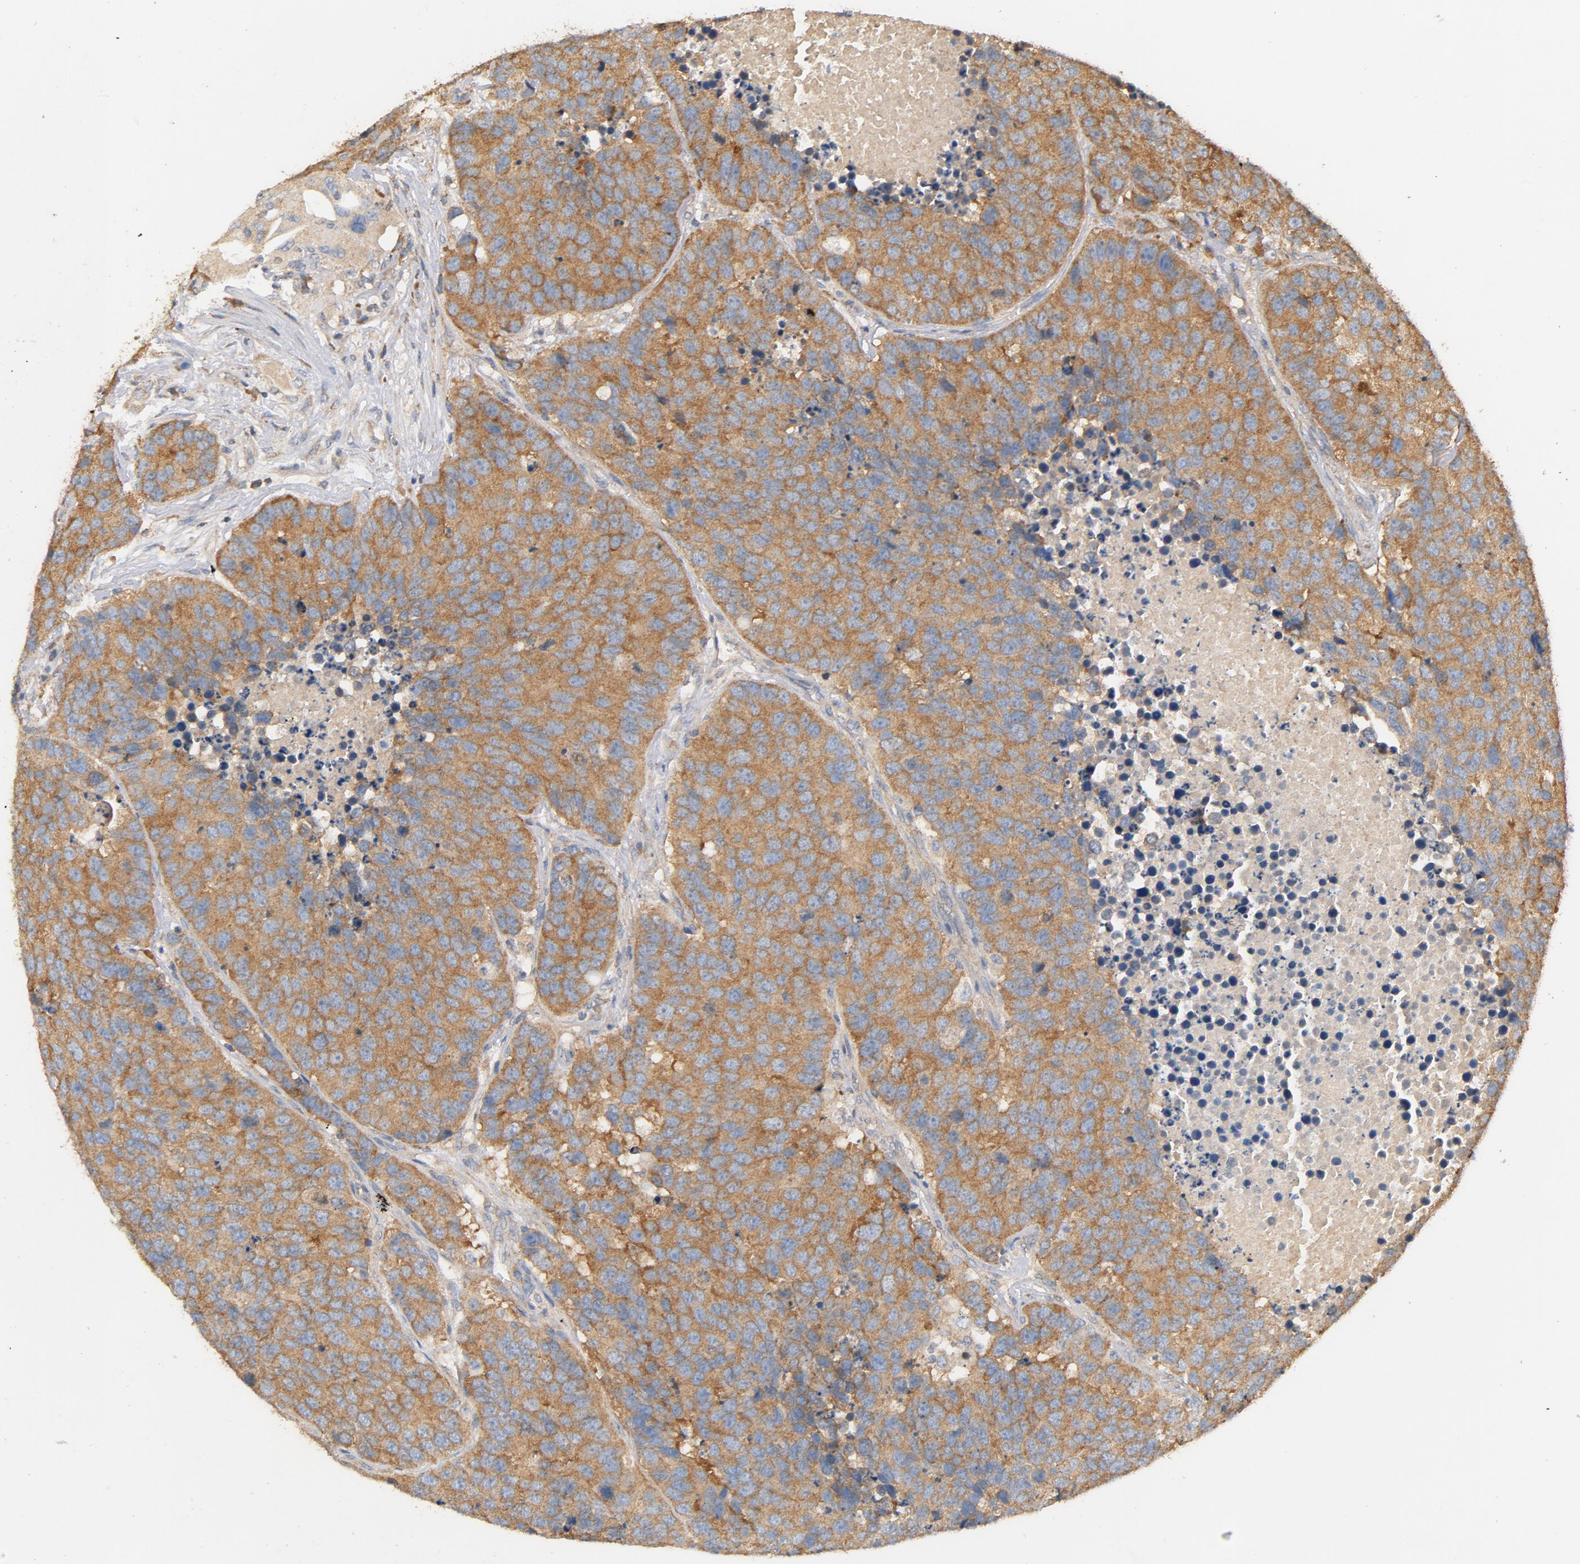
{"staining": {"intensity": "moderate", "quantity": ">75%", "location": "cytoplasmic/membranous"}, "tissue": "carcinoid", "cell_type": "Tumor cells", "image_type": "cancer", "snomed": [{"axis": "morphology", "description": "Carcinoid, malignant, NOS"}, {"axis": "topography", "description": "Lung"}], "caption": "A brown stain shows moderate cytoplasmic/membranous staining of a protein in malignant carcinoid tumor cells.", "gene": "DDX6", "patient": {"sex": "male", "age": 60}}